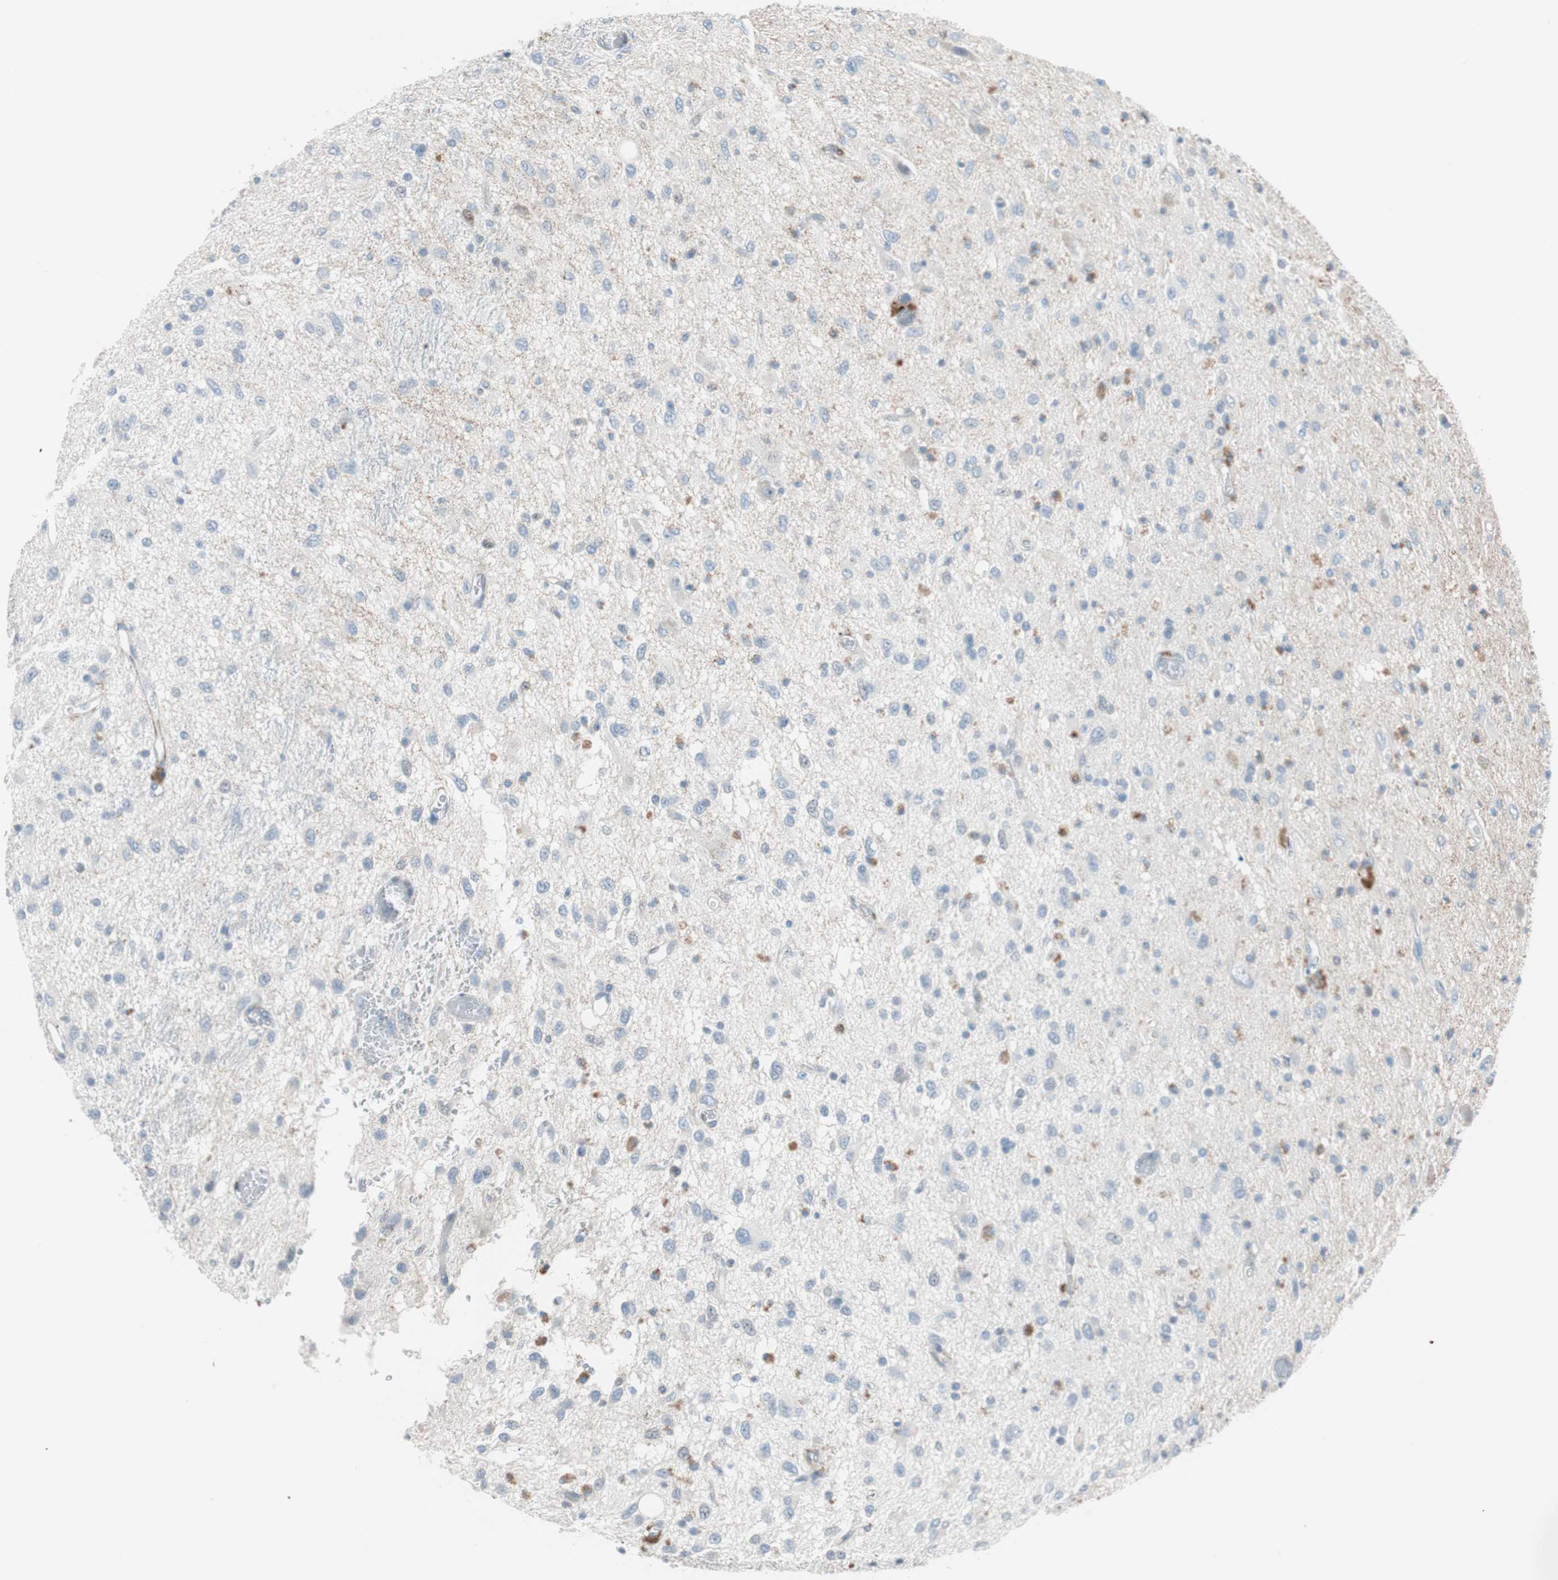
{"staining": {"intensity": "moderate", "quantity": "<25%", "location": "cytoplasmic/membranous"}, "tissue": "glioma", "cell_type": "Tumor cells", "image_type": "cancer", "snomed": [{"axis": "morphology", "description": "Glioma, malignant, Low grade"}, {"axis": "topography", "description": "Brain"}], "caption": "Human glioma stained with a brown dye displays moderate cytoplasmic/membranous positive expression in about <25% of tumor cells.", "gene": "FOSL1", "patient": {"sex": "male", "age": 77}}